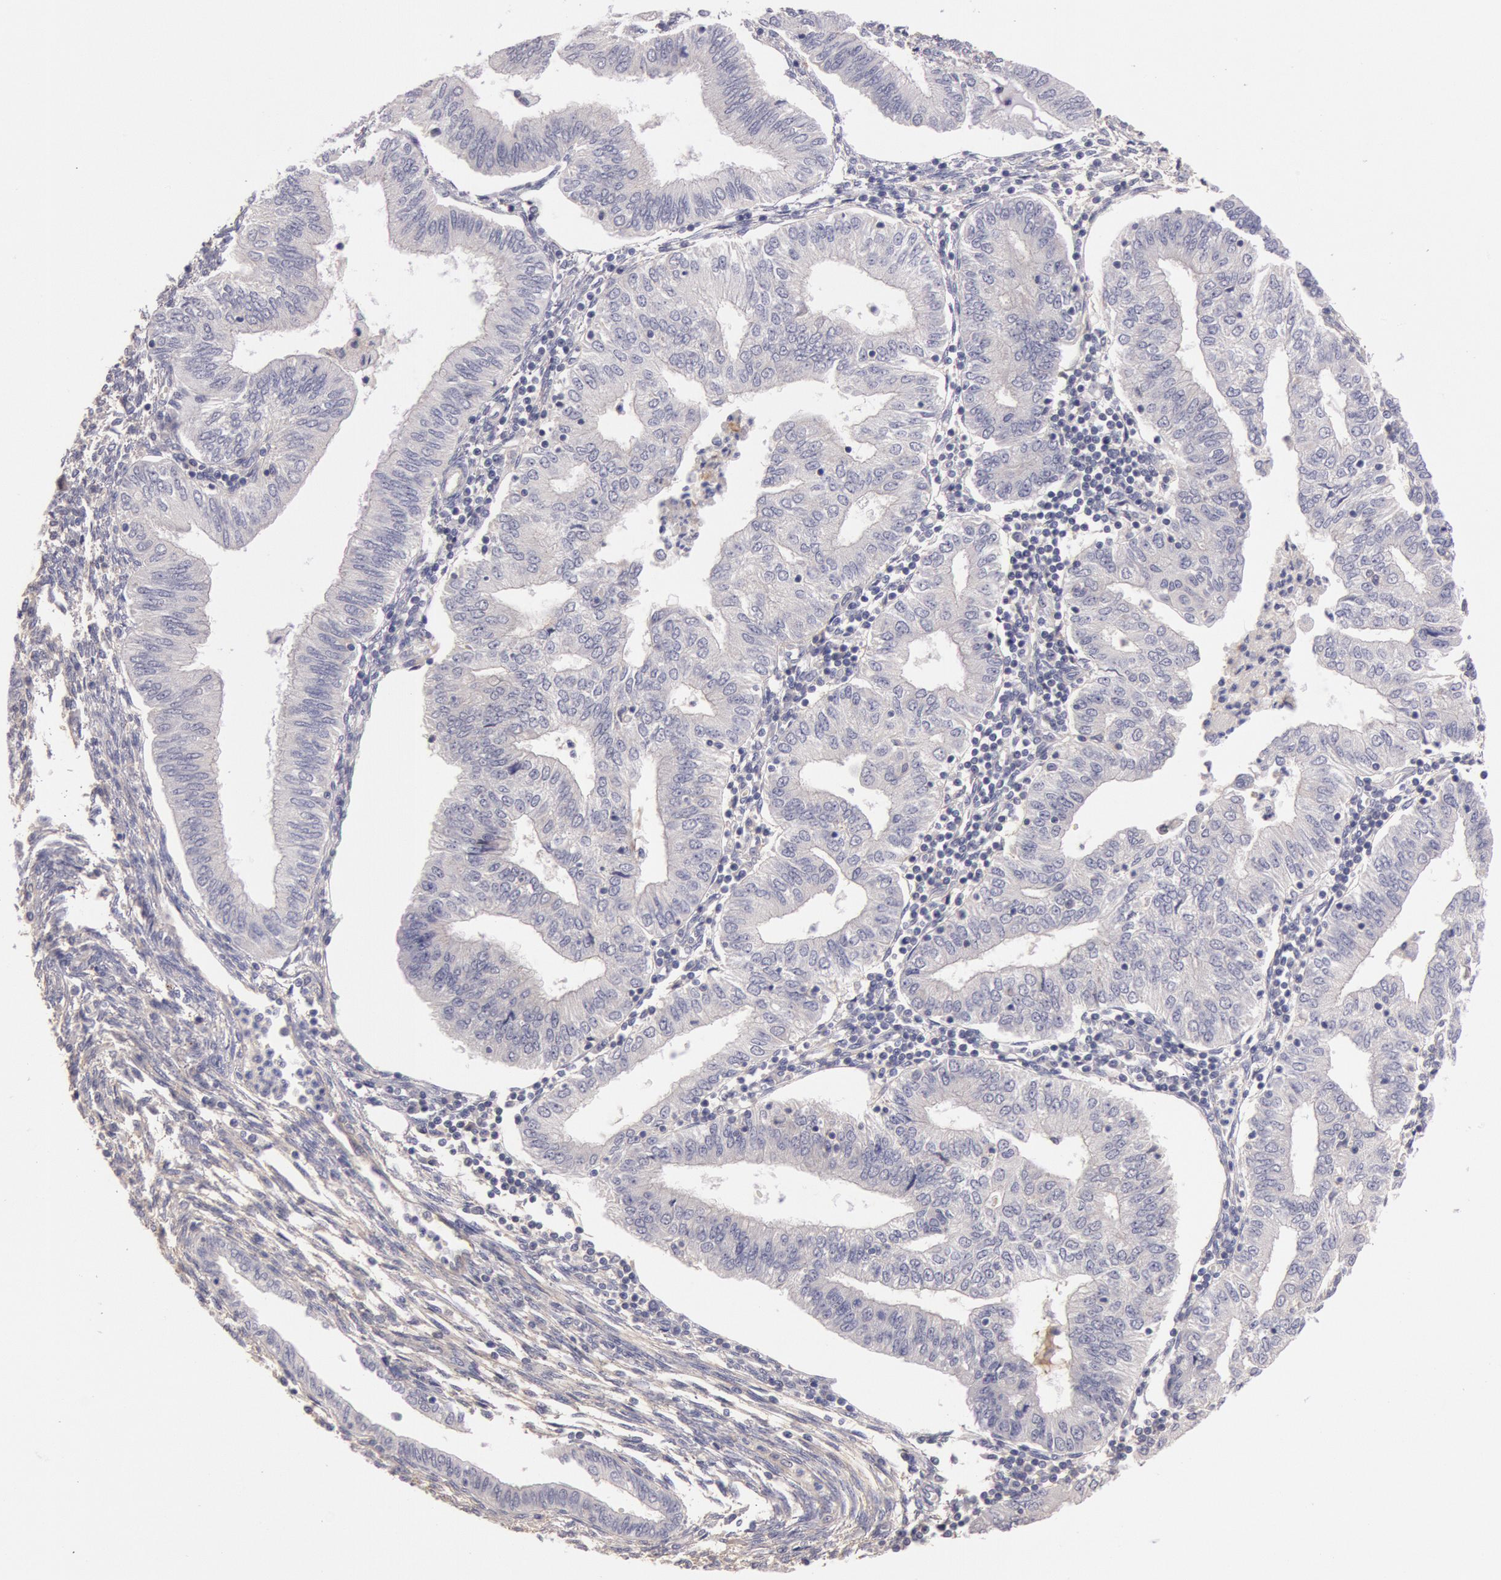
{"staining": {"intensity": "negative", "quantity": "none", "location": "none"}, "tissue": "endometrial cancer", "cell_type": "Tumor cells", "image_type": "cancer", "snomed": [{"axis": "morphology", "description": "Adenocarcinoma, NOS"}, {"axis": "topography", "description": "Endometrium"}], "caption": "Endometrial adenocarcinoma was stained to show a protein in brown. There is no significant staining in tumor cells. (DAB immunohistochemistry (IHC) visualized using brightfield microscopy, high magnification).", "gene": "TRIB2", "patient": {"sex": "female", "age": 51}}